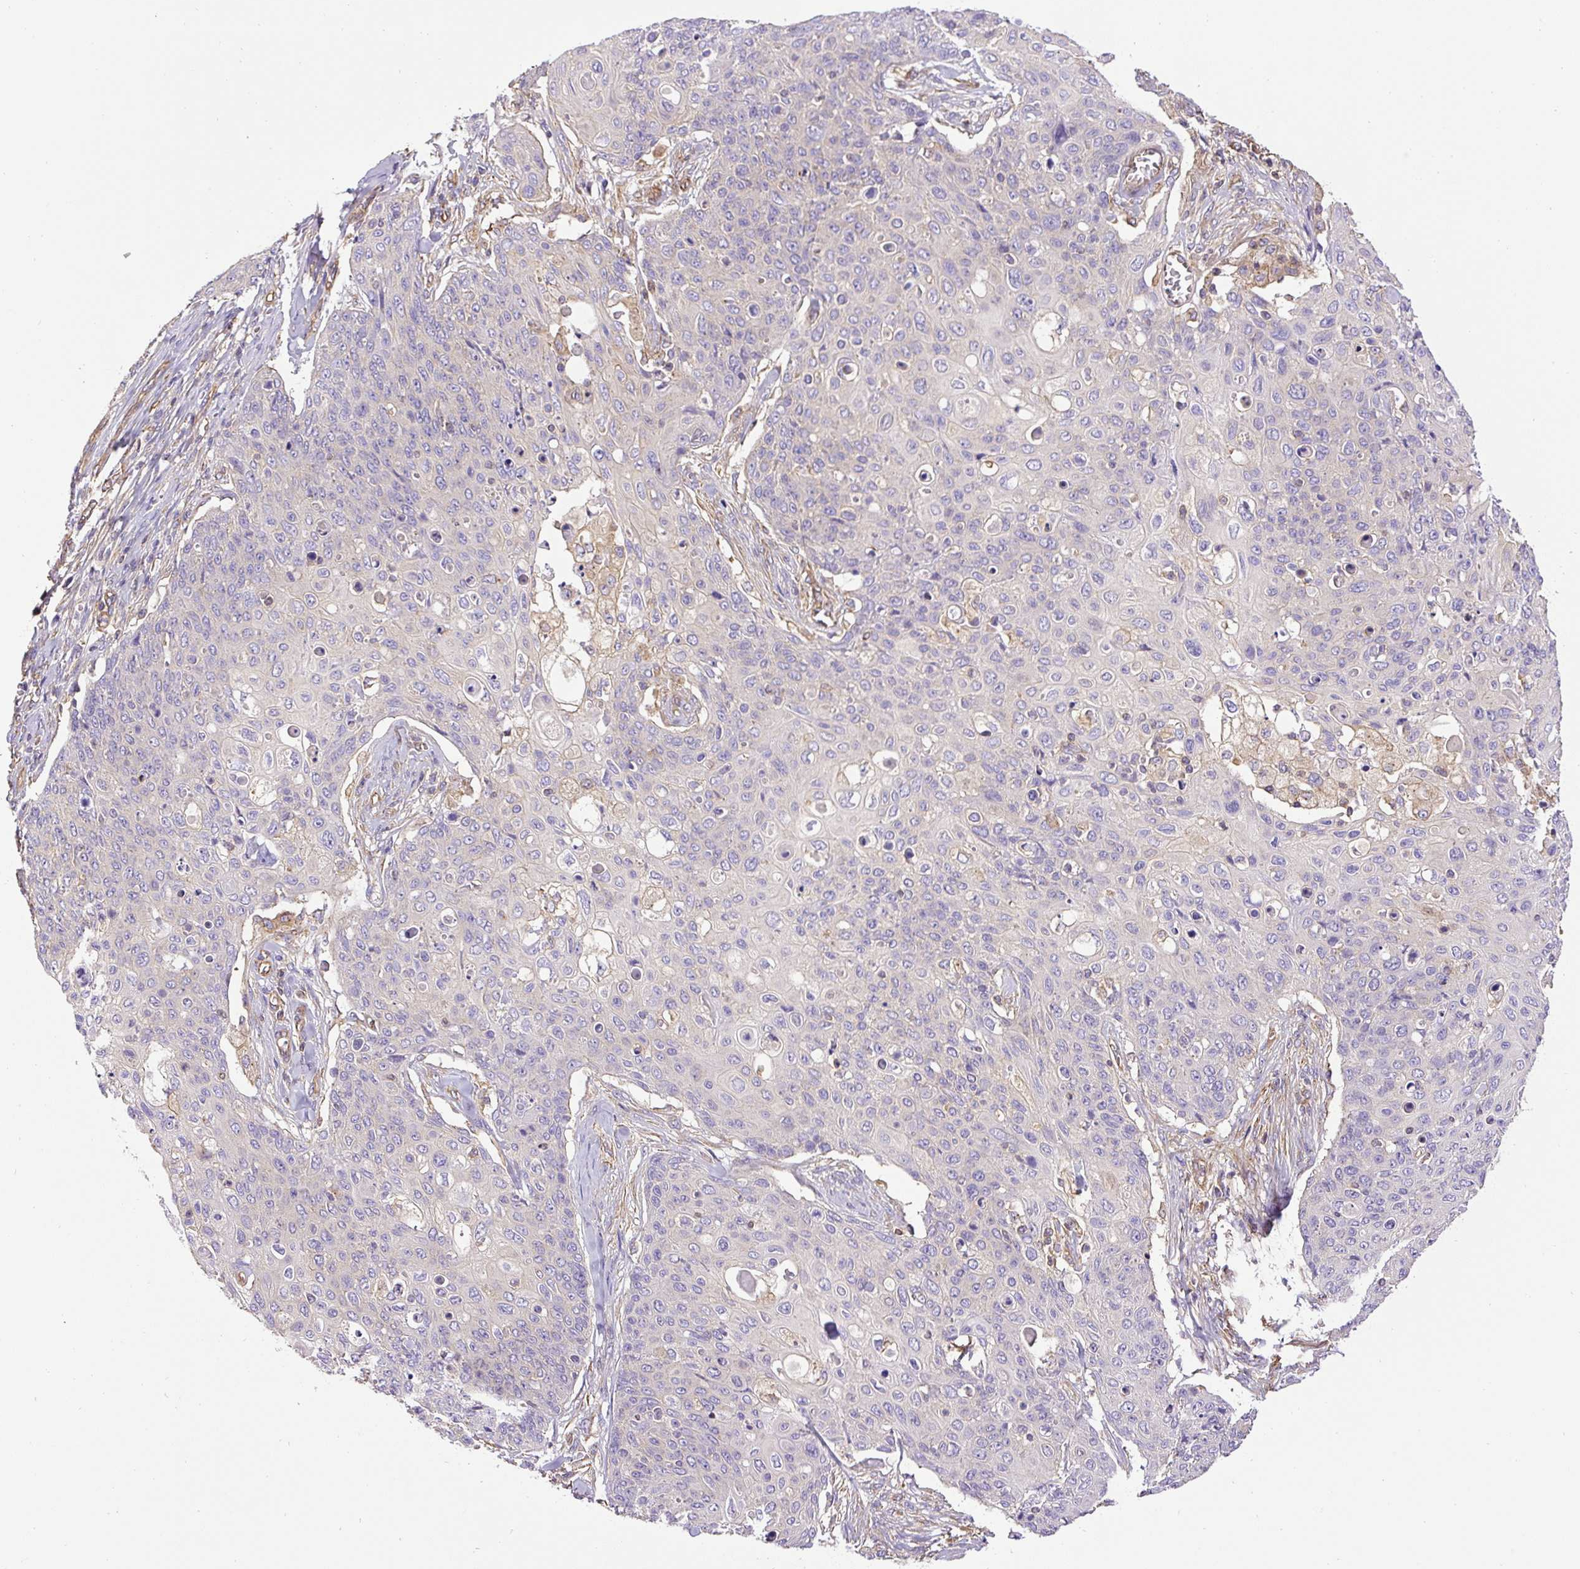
{"staining": {"intensity": "negative", "quantity": "none", "location": "none"}, "tissue": "skin cancer", "cell_type": "Tumor cells", "image_type": "cancer", "snomed": [{"axis": "morphology", "description": "Squamous cell carcinoma, NOS"}, {"axis": "topography", "description": "Skin"}, {"axis": "topography", "description": "Vulva"}], "caption": "A micrograph of human skin cancer is negative for staining in tumor cells.", "gene": "DCTN1", "patient": {"sex": "female", "age": 85}}